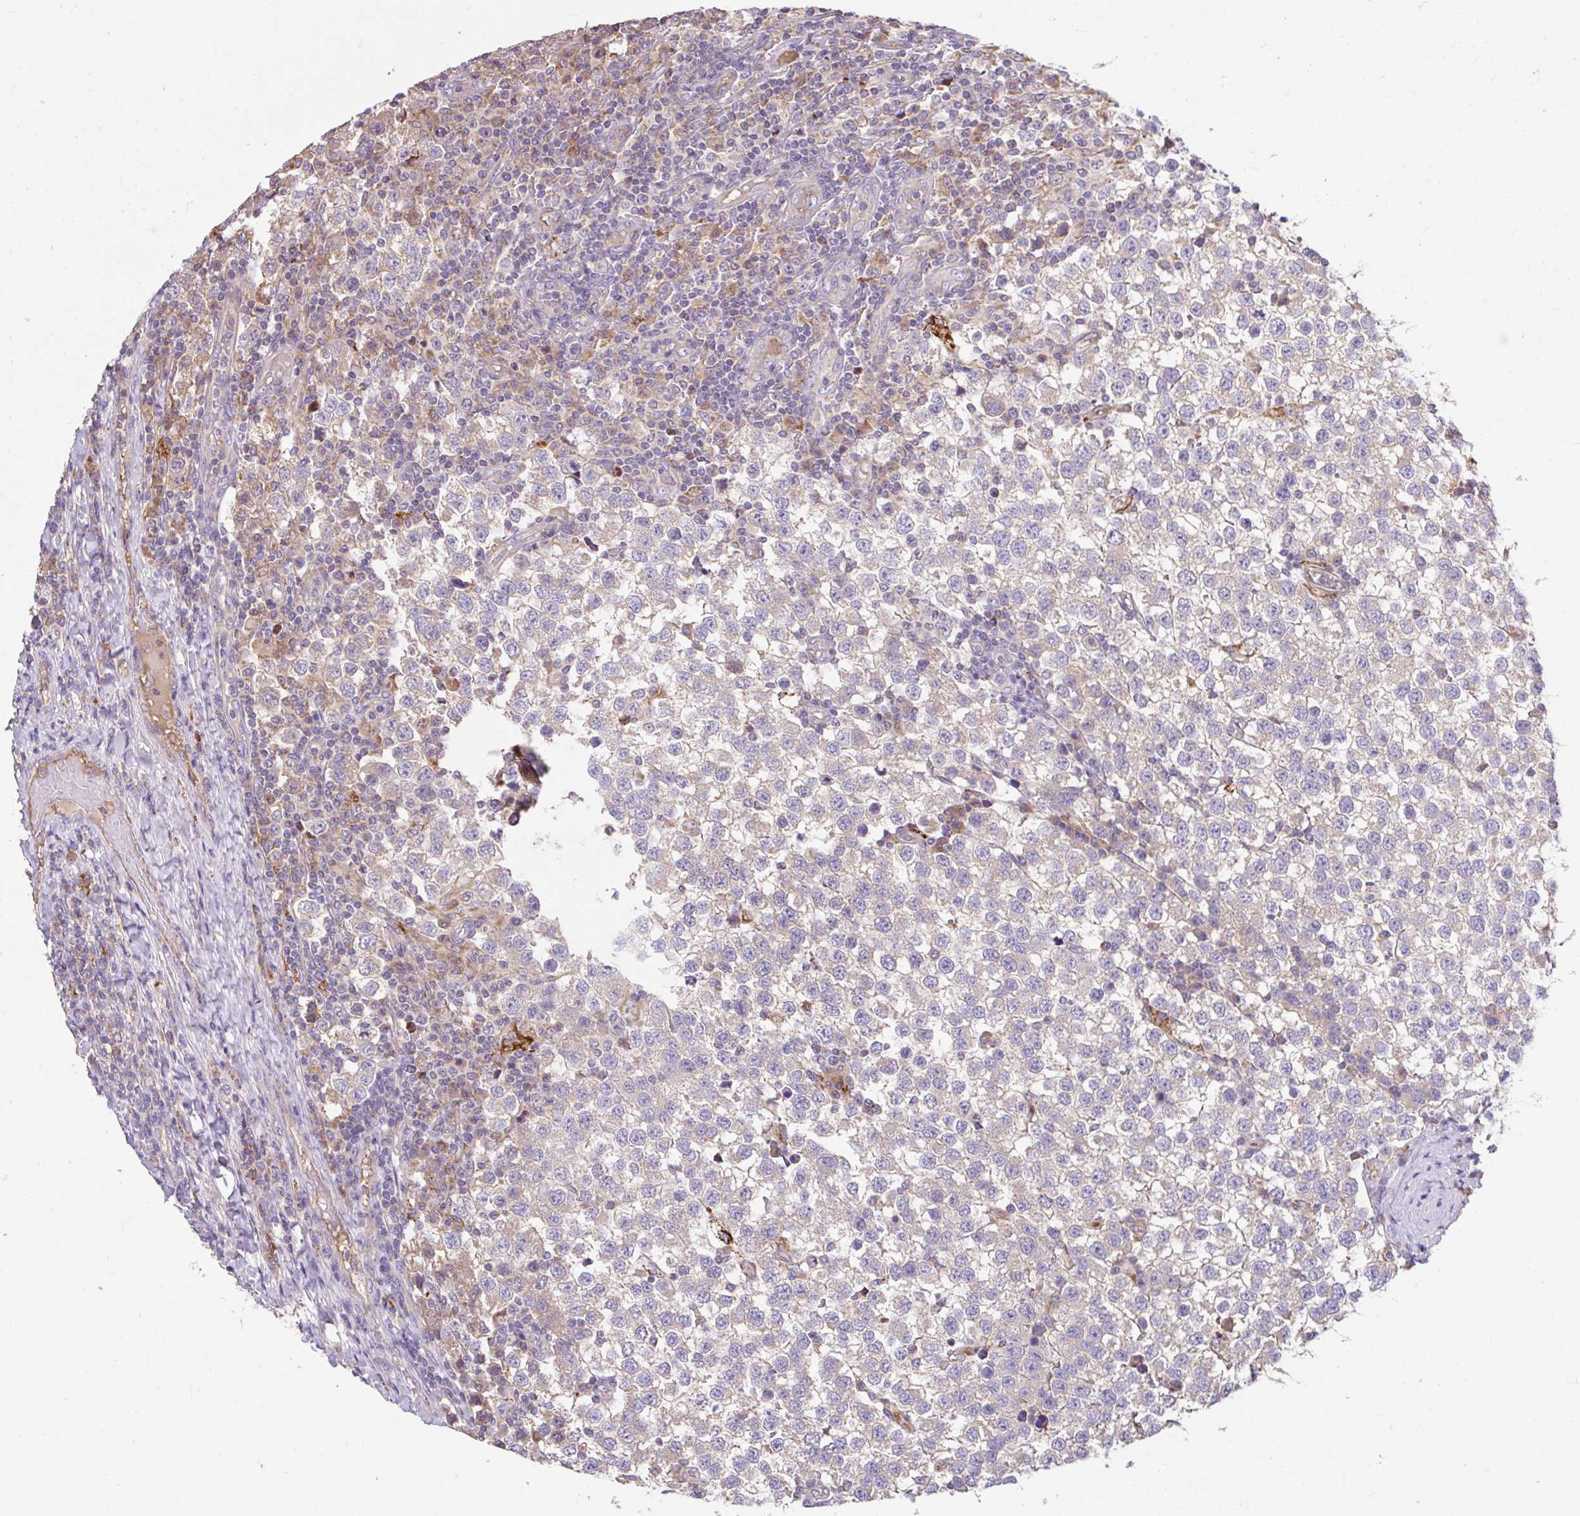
{"staining": {"intensity": "weak", "quantity": "<25%", "location": "cytoplasmic/membranous"}, "tissue": "testis cancer", "cell_type": "Tumor cells", "image_type": "cancer", "snomed": [{"axis": "morphology", "description": "Seminoma, NOS"}, {"axis": "topography", "description": "Testis"}], "caption": "Tumor cells are negative for brown protein staining in testis seminoma.", "gene": "RALBP1", "patient": {"sex": "male", "age": 34}}